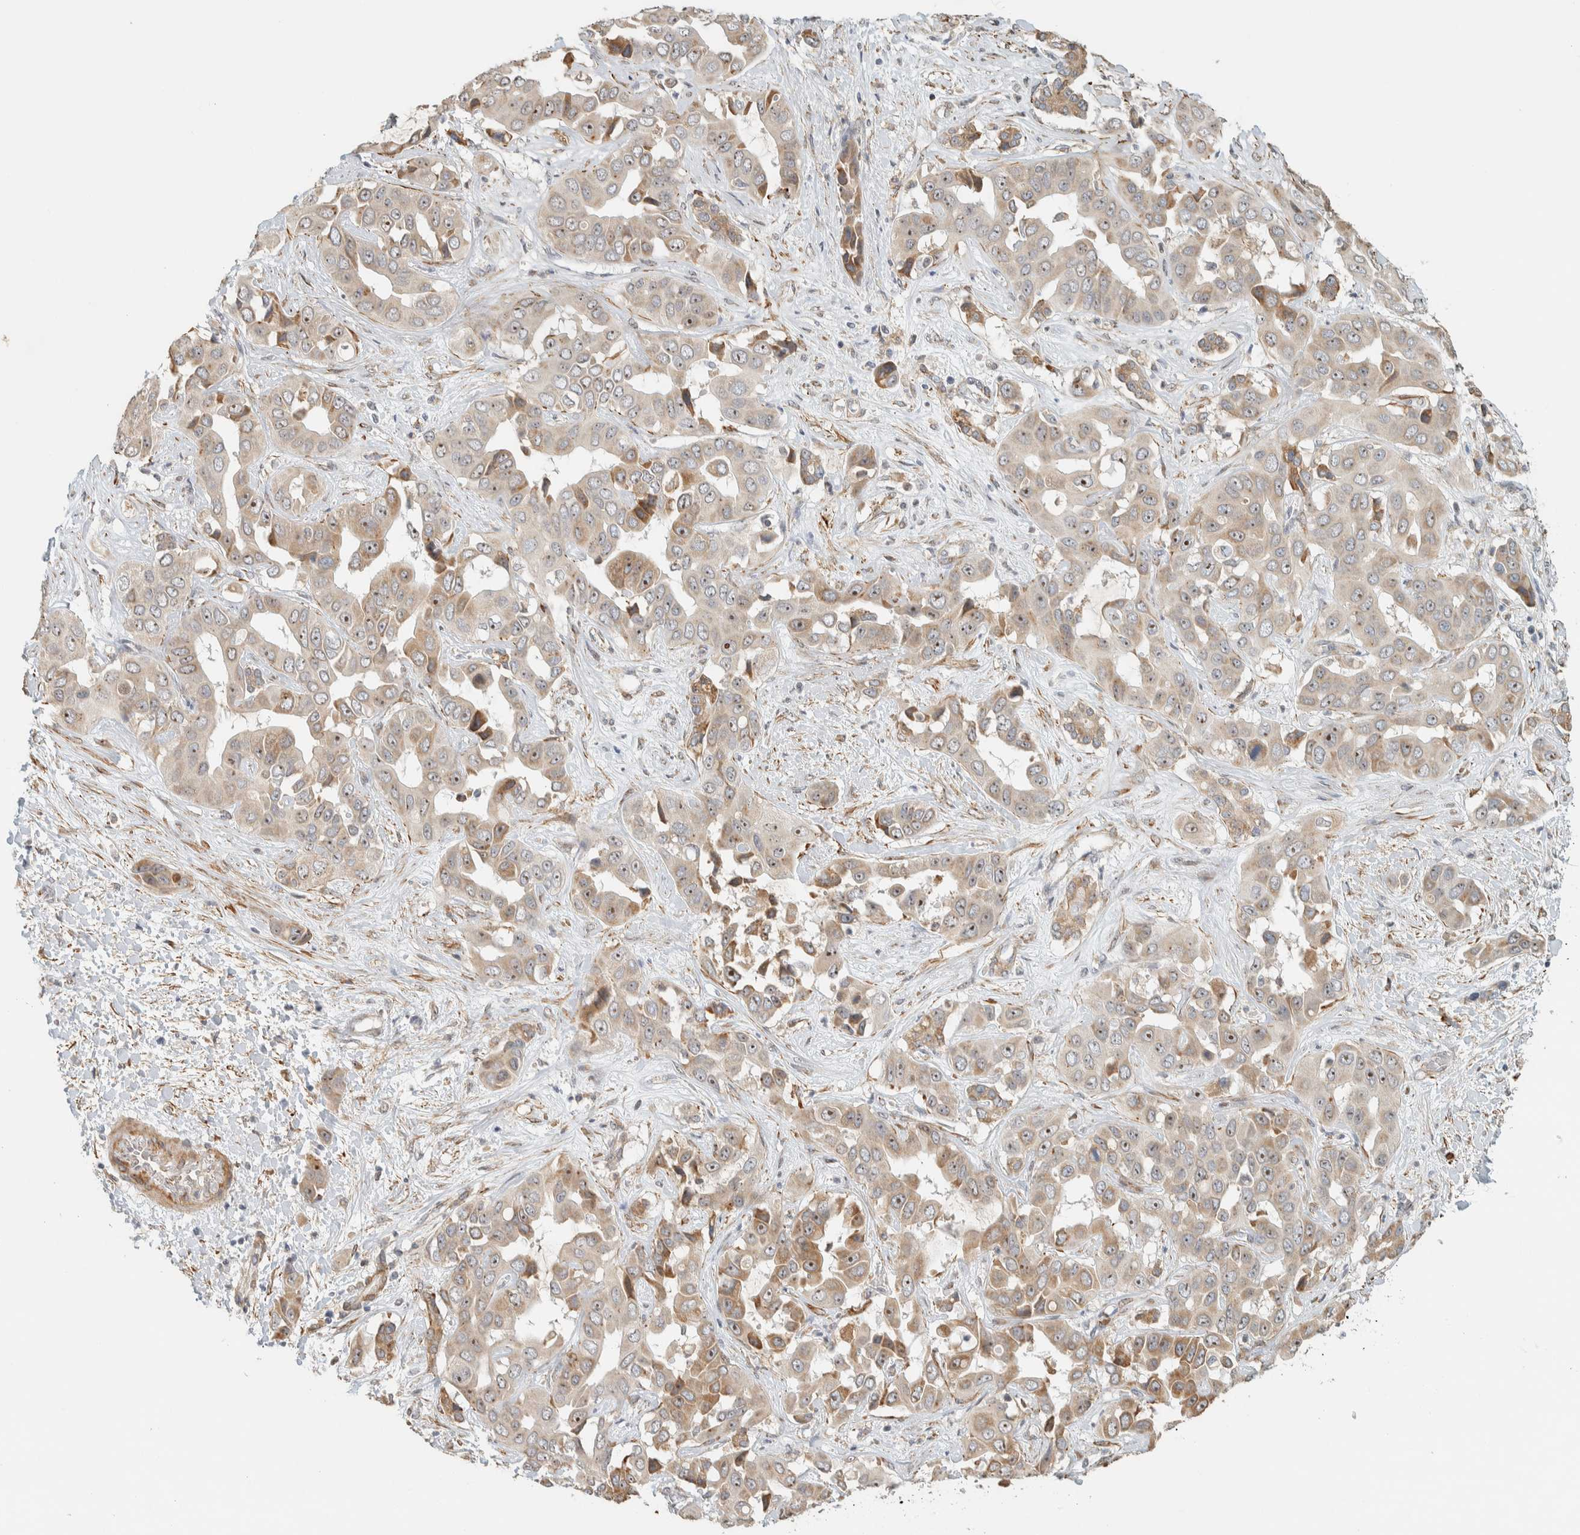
{"staining": {"intensity": "moderate", "quantity": "<25%", "location": "cytoplasmic/membranous,nuclear"}, "tissue": "liver cancer", "cell_type": "Tumor cells", "image_type": "cancer", "snomed": [{"axis": "morphology", "description": "Cholangiocarcinoma"}, {"axis": "topography", "description": "Liver"}], "caption": "IHC photomicrograph of cholangiocarcinoma (liver) stained for a protein (brown), which displays low levels of moderate cytoplasmic/membranous and nuclear staining in about <25% of tumor cells.", "gene": "KLHL40", "patient": {"sex": "female", "age": 52}}